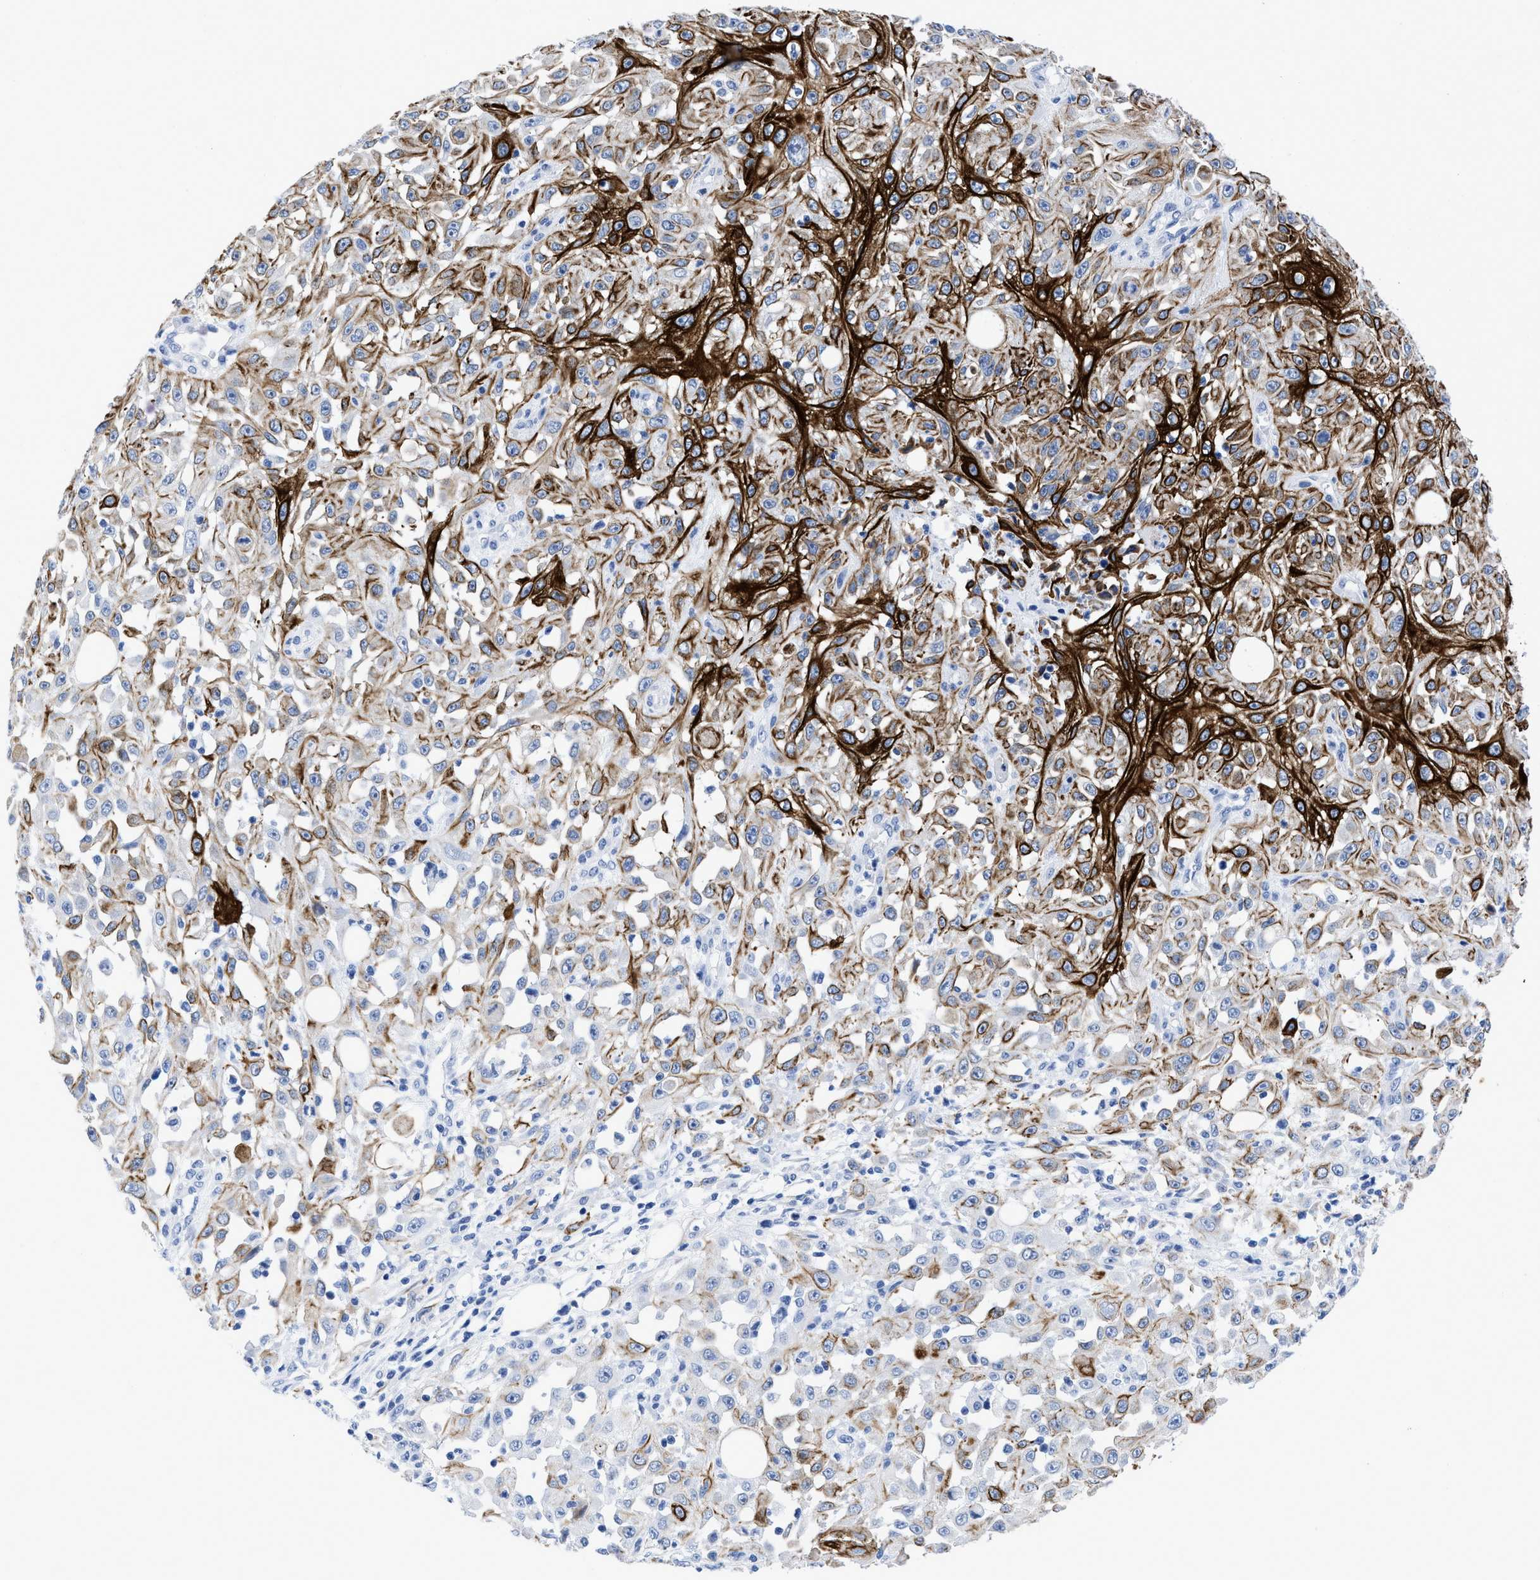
{"staining": {"intensity": "strong", "quantity": "25%-75%", "location": "cytoplasmic/membranous"}, "tissue": "skin cancer", "cell_type": "Tumor cells", "image_type": "cancer", "snomed": [{"axis": "morphology", "description": "Squamous cell carcinoma, NOS"}, {"axis": "morphology", "description": "Squamous cell carcinoma, metastatic, NOS"}, {"axis": "topography", "description": "Skin"}, {"axis": "topography", "description": "Lymph node"}], "caption": "Brown immunohistochemical staining in metastatic squamous cell carcinoma (skin) demonstrates strong cytoplasmic/membranous positivity in approximately 25%-75% of tumor cells. (DAB (3,3'-diaminobenzidine) IHC with brightfield microscopy, high magnification).", "gene": "DUSP26", "patient": {"sex": "male", "age": 75}}